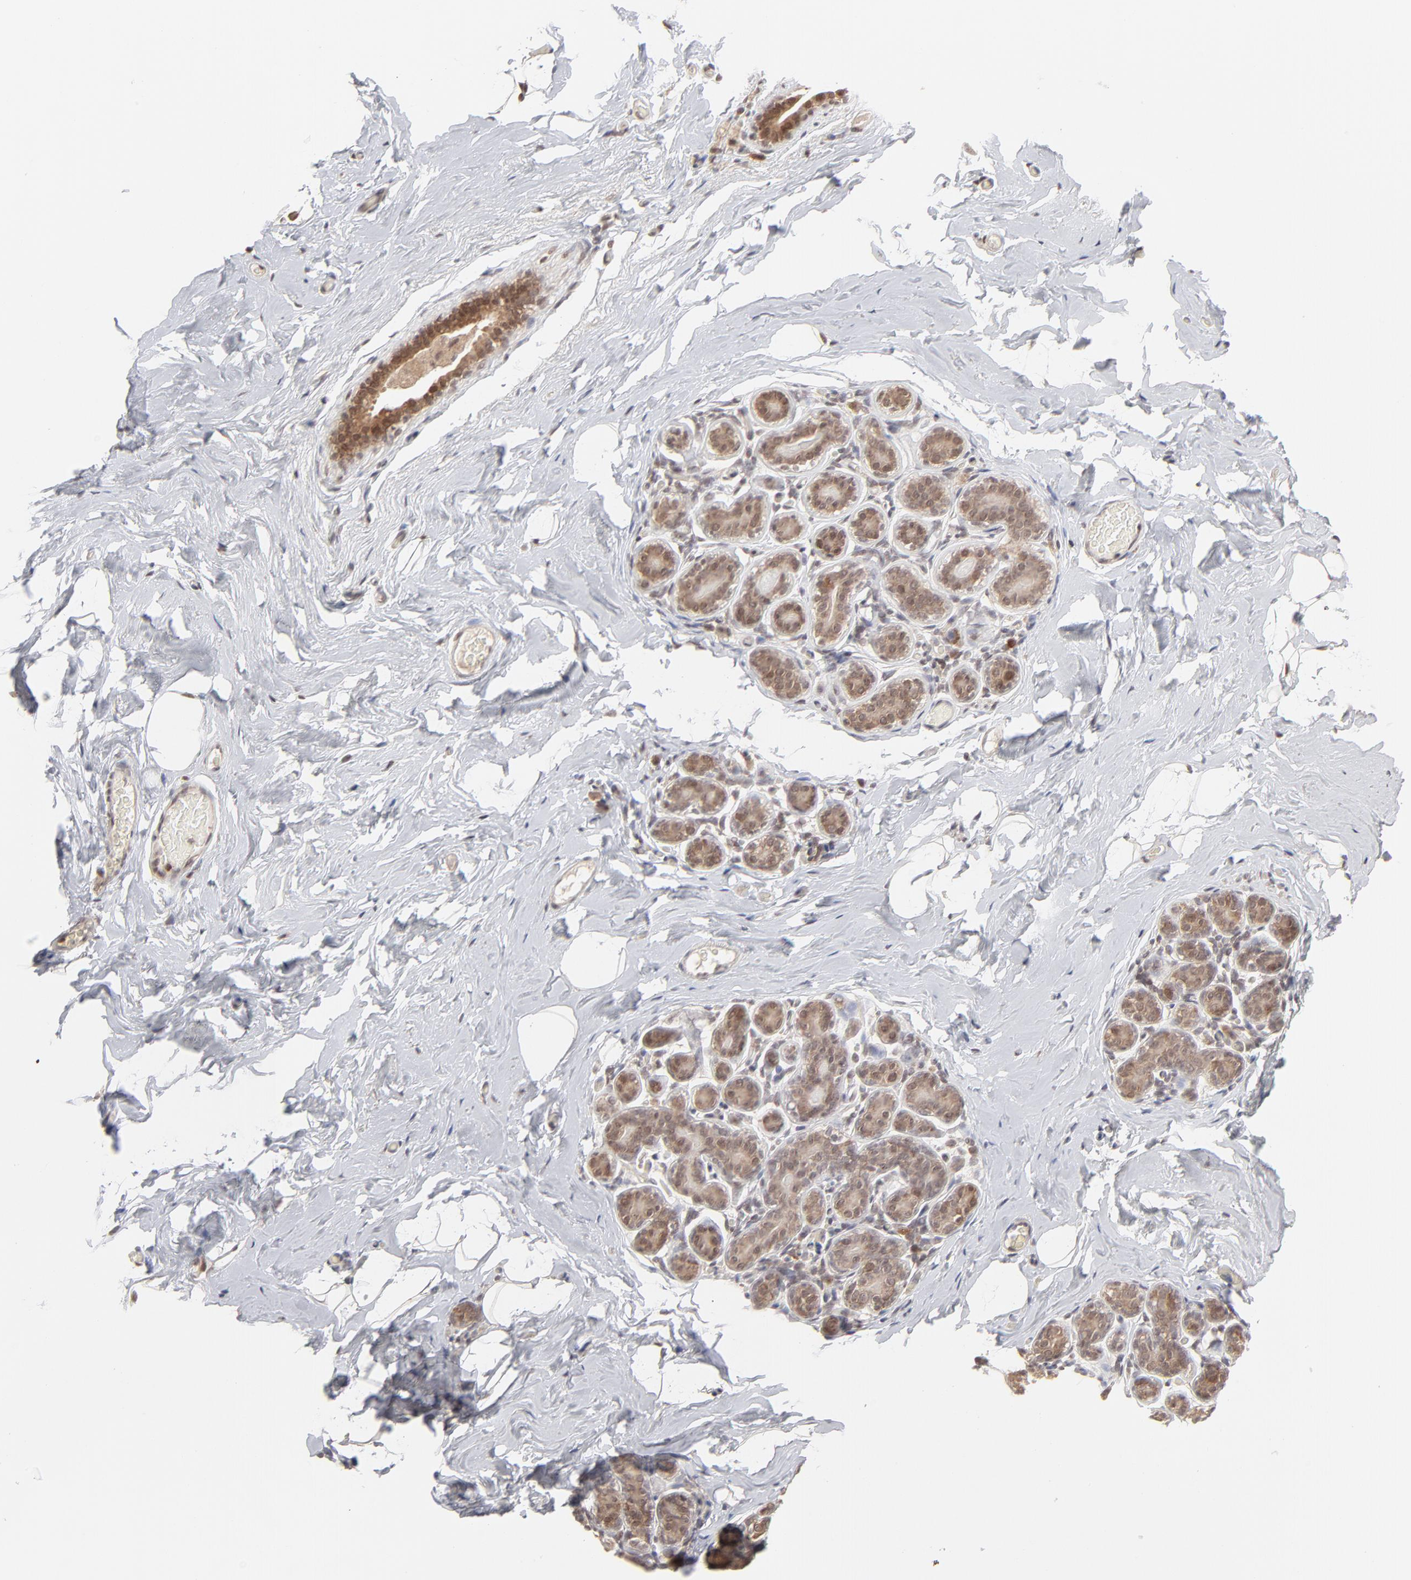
{"staining": {"intensity": "moderate", "quantity": "25%-75%", "location": "nuclear"}, "tissue": "breast", "cell_type": "Adipocytes", "image_type": "normal", "snomed": [{"axis": "morphology", "description": "Normal tissue, NOS"}, {"axis": "topography", "description": "Breast"}, {"axis": "topography", "description": "Soft tissue"}], "caption": "Immunohistochemical staining of normal breast displays medium levels of moderate nuclear positivity in about 25%-75% of adipocytes. (IHC, brightfield microscopy, high magnification).", "gene": "ARIH1", "patient": {"sex": "female", "age": 75}}